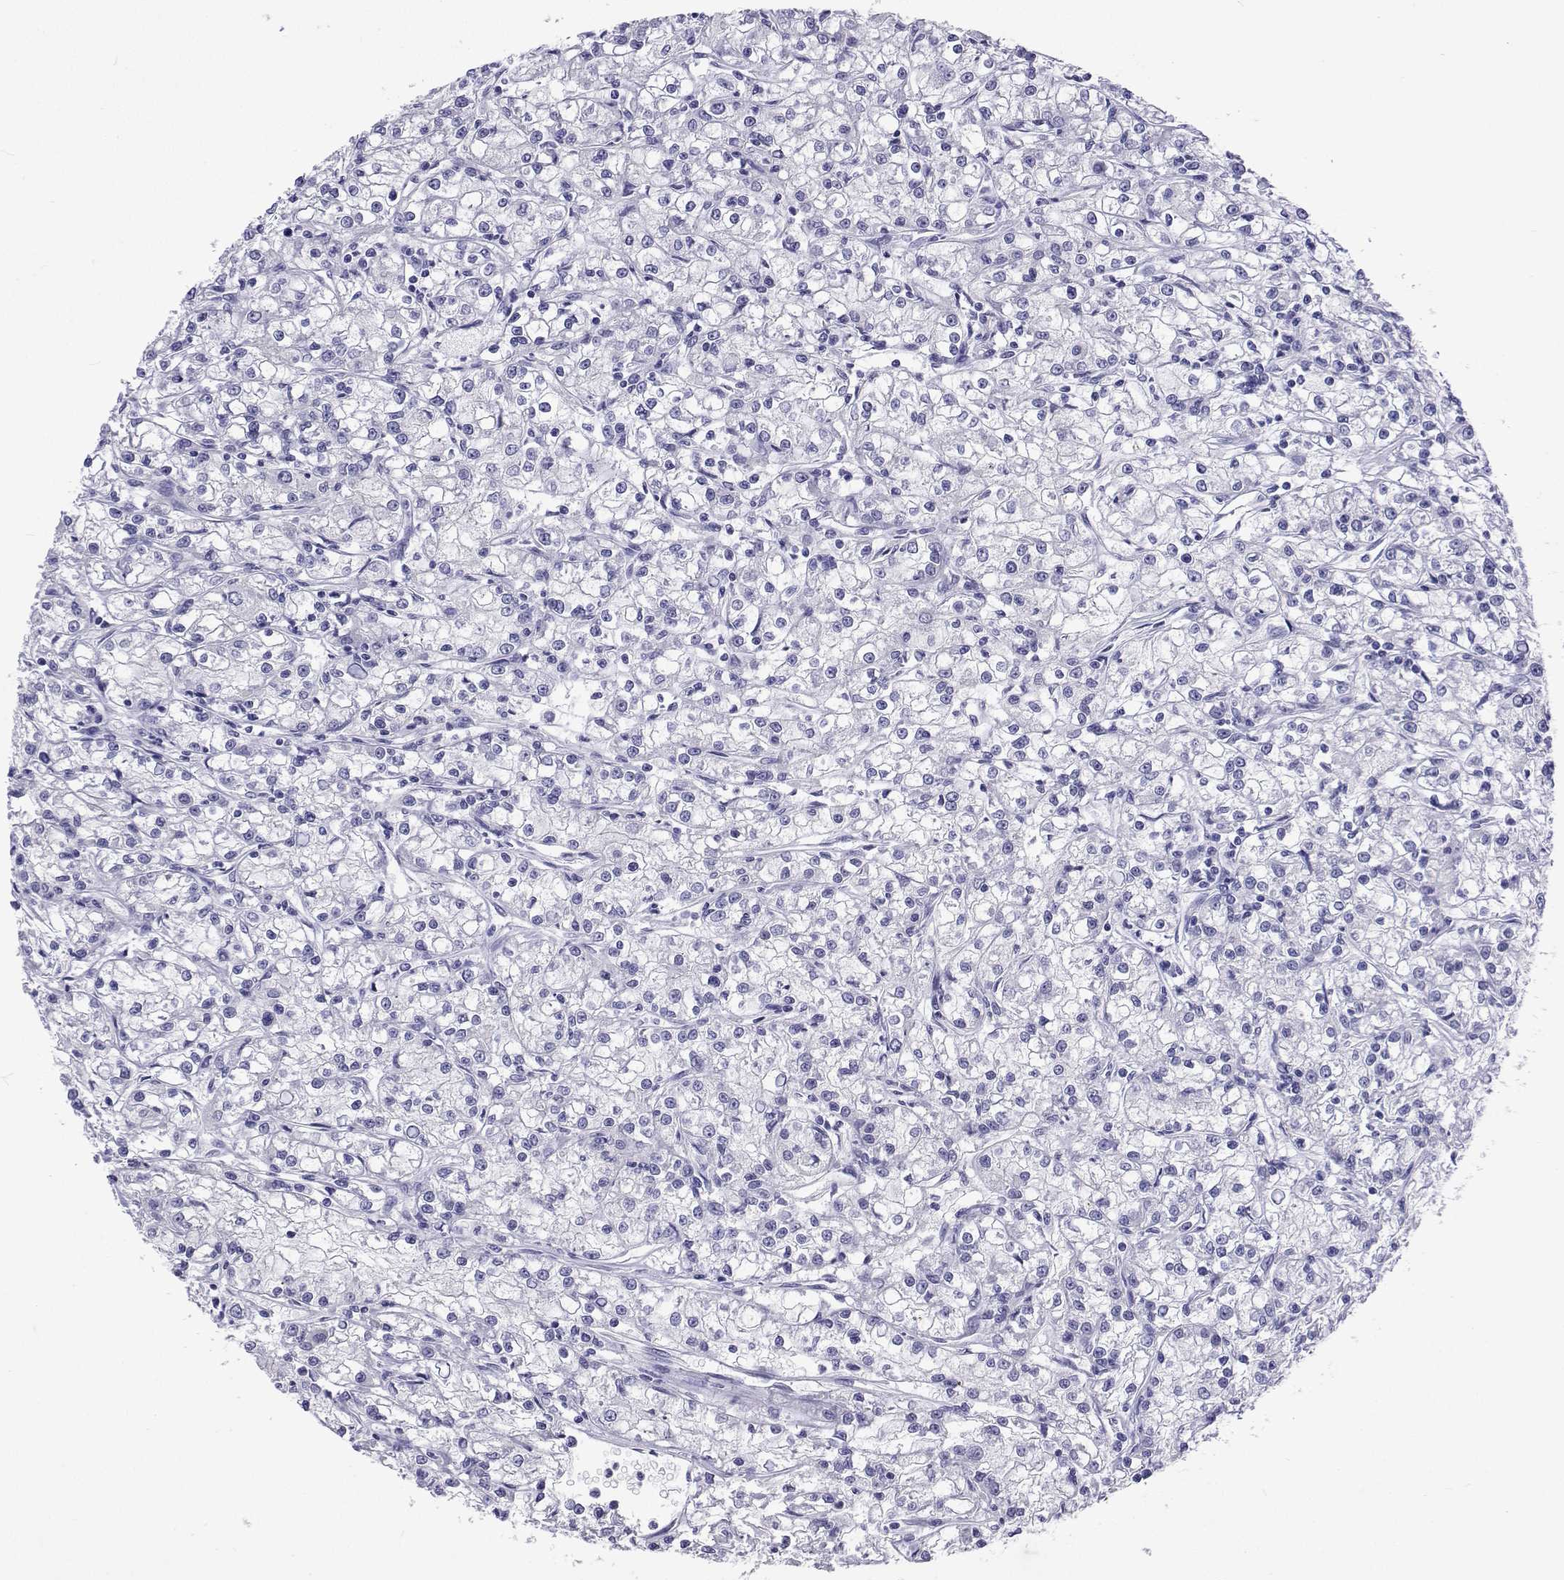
{"staining": {"intensity": "negative", "quantity": "none", "location": "none"}, "tissue": "renal cancer", "cell_type": "Tumor cells", "image_type": "cancer", "snomed": [{"axis": "morphology", "description": "Adenocarcinoma, NOS"}, {"axis": "topography", "description": "Kidney"}], "caption": "This image is of renal adenocarcinoma stained with immunohistochemistry (IHC) to label a protein in brown with the nuclei are counter-stained blue. There is no positivity in tumor cells.", "gene": "UMODL1", "patient": {"sex": "female", "age": 59}}